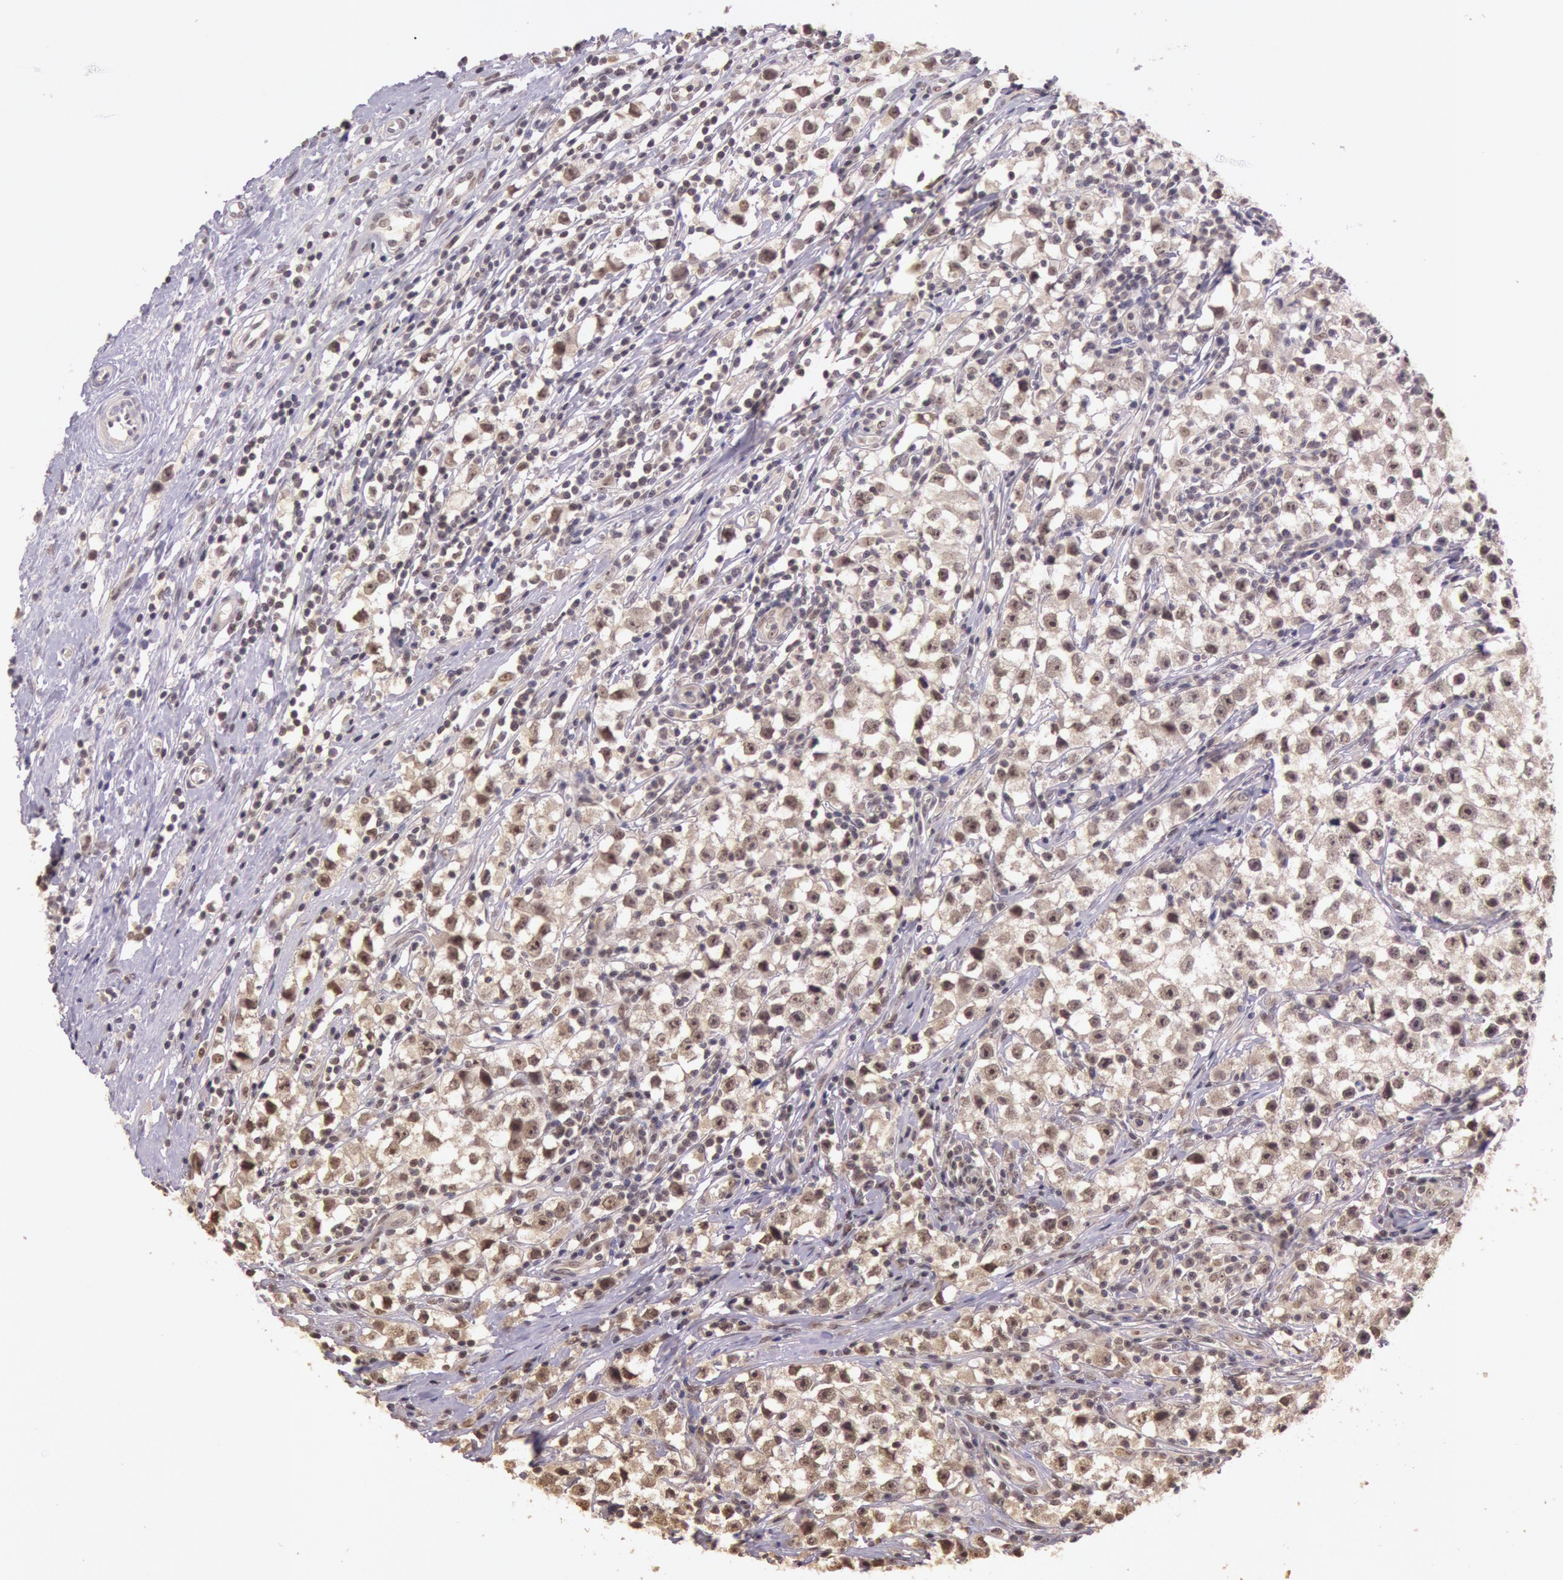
{"staining": {"intensity": "weak", "quantity": ">75%", "location": "cytoplasmic/membranous"}, "tissue": "testis cancer", "cell_type": "Tumor cells", "image_type": "cancer", "snomed": [{"axis": "morphology", "description": "Seminoma, NOS"}, {"axis": "topography", "description": "Testis"}], "caption": "Immunohistochemical staining of testis cancer (seminoma) demonstrates low levels of weak cytoplasmic/membranous positivity in about >75% of tumor cells.", "gene": "RTL10", "patient": {"sex": "male", "age": 35}}